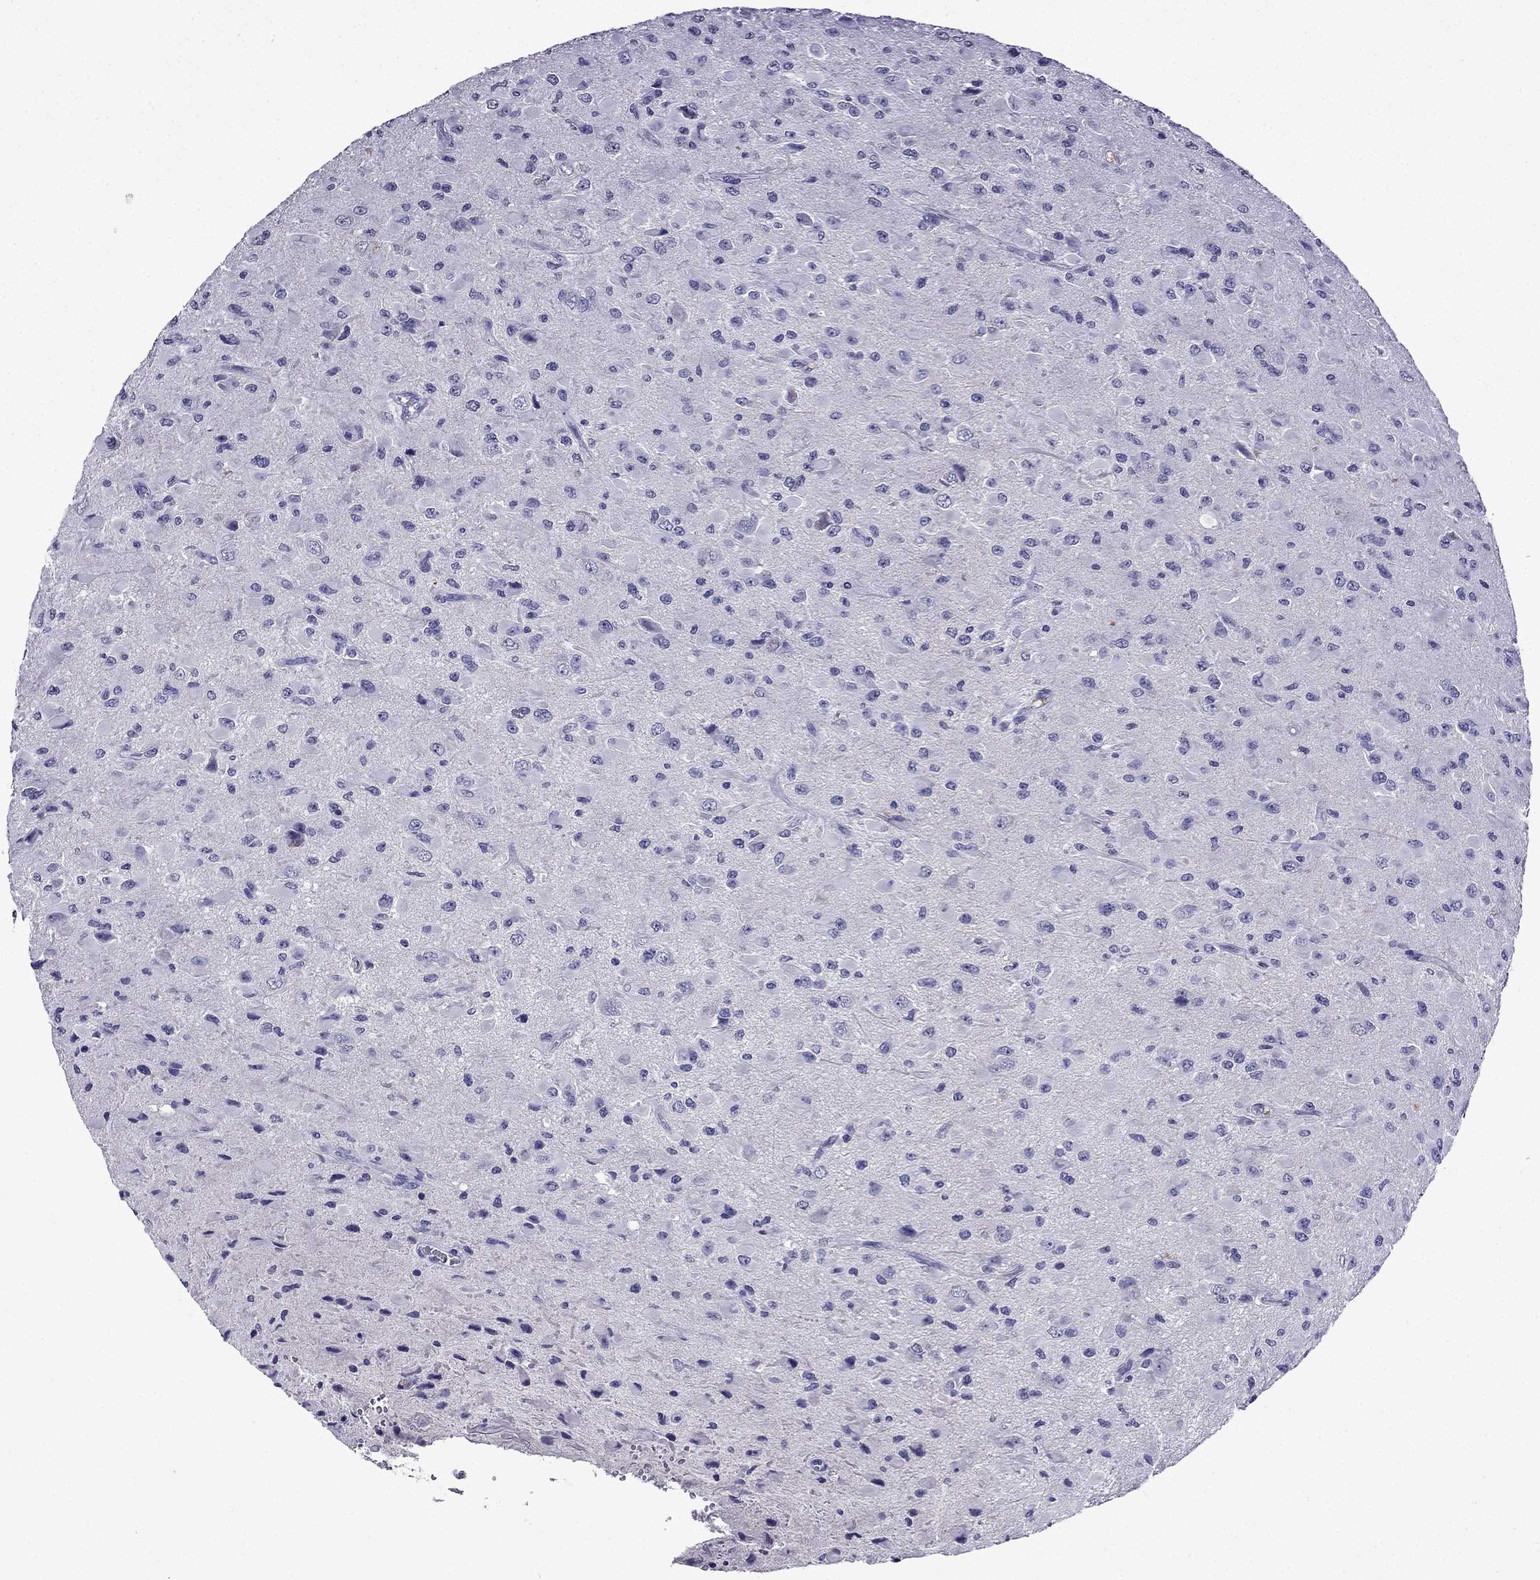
{"staining": {"intensity": "negative", "quantity": "none", "location": "none"}, "tissue": "glioma", "cell_type": "Tumor cells", "image_type": "cancer", "snomed": [{"axis": "morphology", "description": "Glioma, malignant, High grade"}, {"axis": "topography", "description": "Cerebral cortex"}], "caption": "This is an IHC image of human high-grade glioma (malignant). There is no staining in tumor cells.", "gene": "DNAH17", "patient": {"sex": "male", "age": 35}}